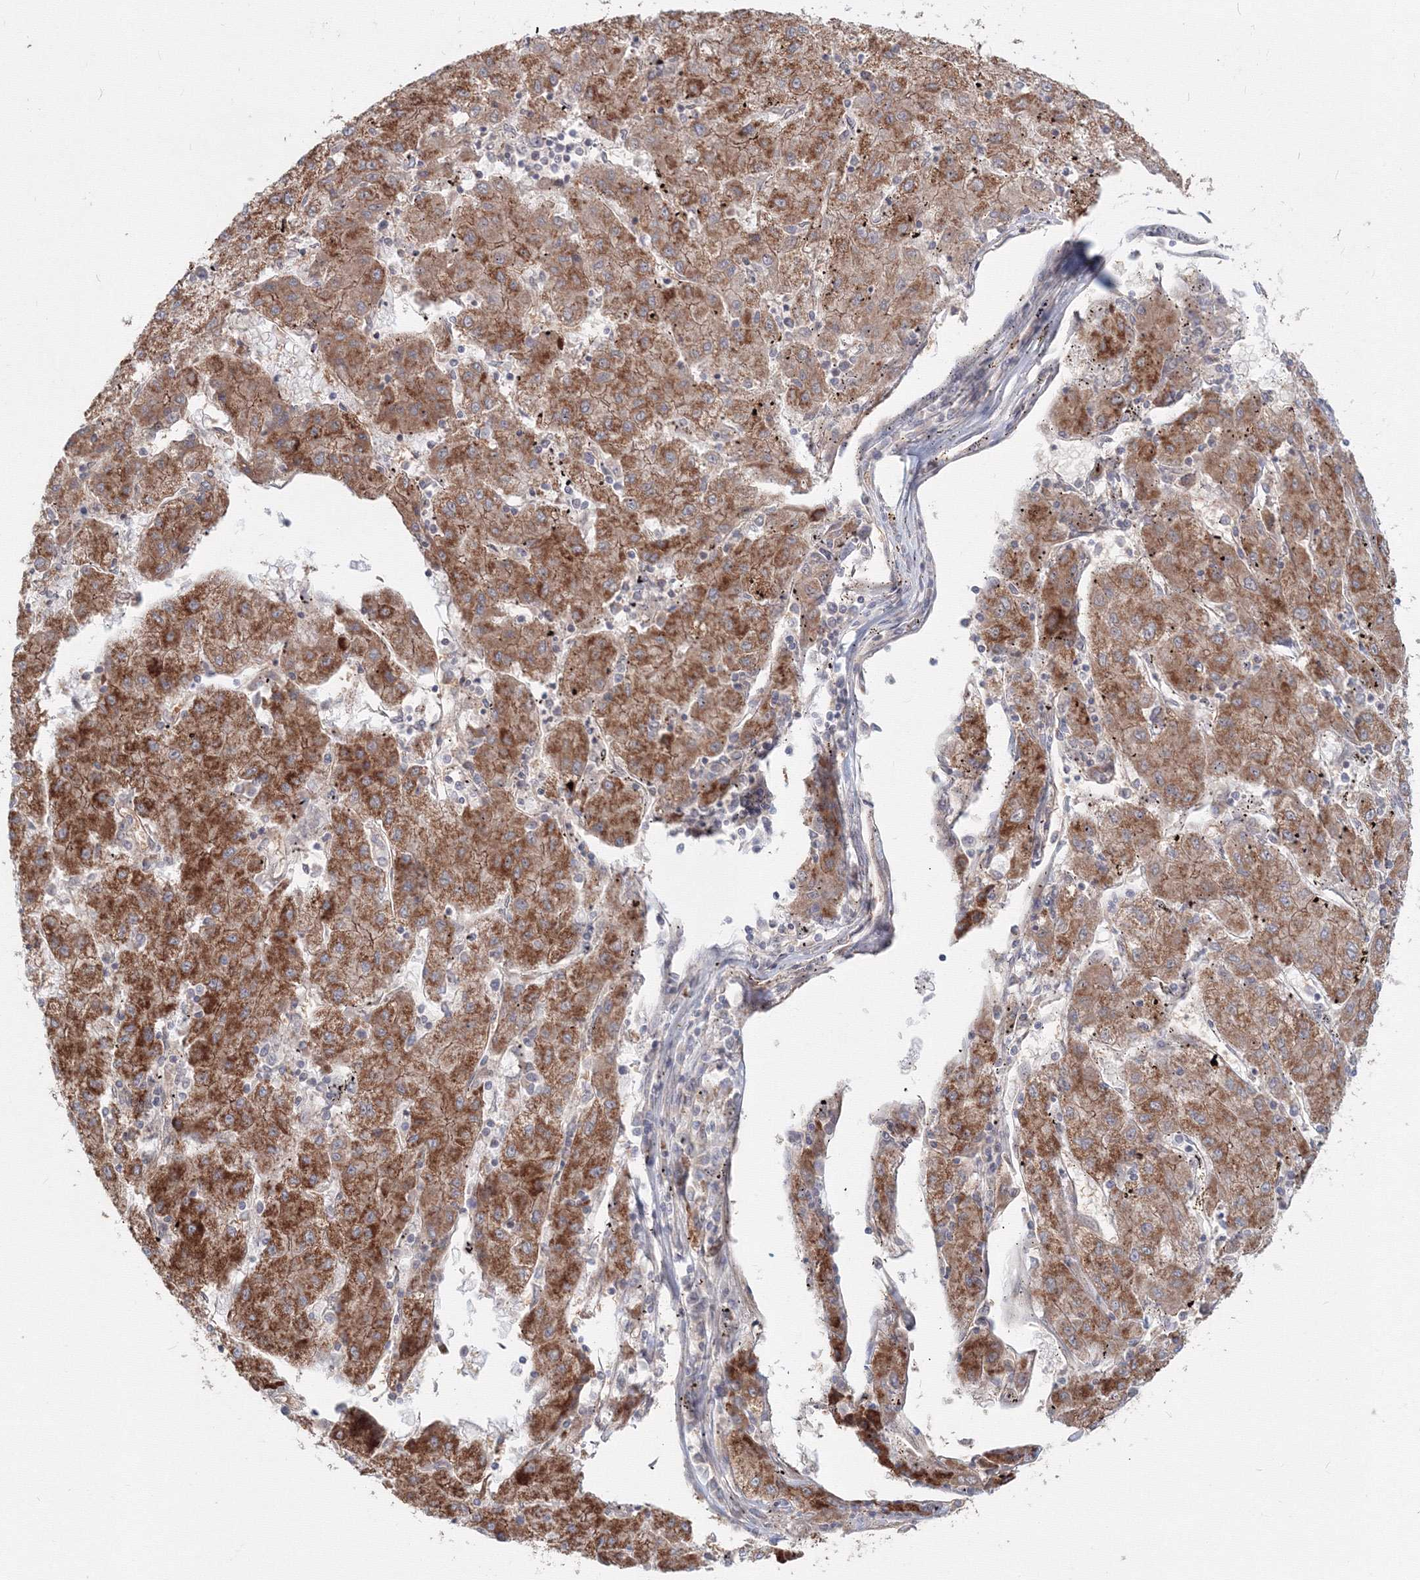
{"staining": {"intensity": "moderate", "quantity": ">75%", "location": "cytoplasmic/membranous"}, "tissue": "liver cancer", "cell_type": "Tumor cells", "image_type": "cancer", "snomed": [{"axis": "morphology", "description": "Carcinoma, Hepatocellular, NOS"}, {"axis": "topography", "description": "Liver"}], "caption": "High-magnification brightfield microscopy of liver cancer (hepatocellular carcinoma) stained with DAB (brown) and counterstained with hematoxylin (blue). tumor cells exhibit moderate cytoplasmic/membranous expression is seen in about>75% of cells.", "gene": "SH3PXD2A", "patient": {"sex": "male", "age": 72}}